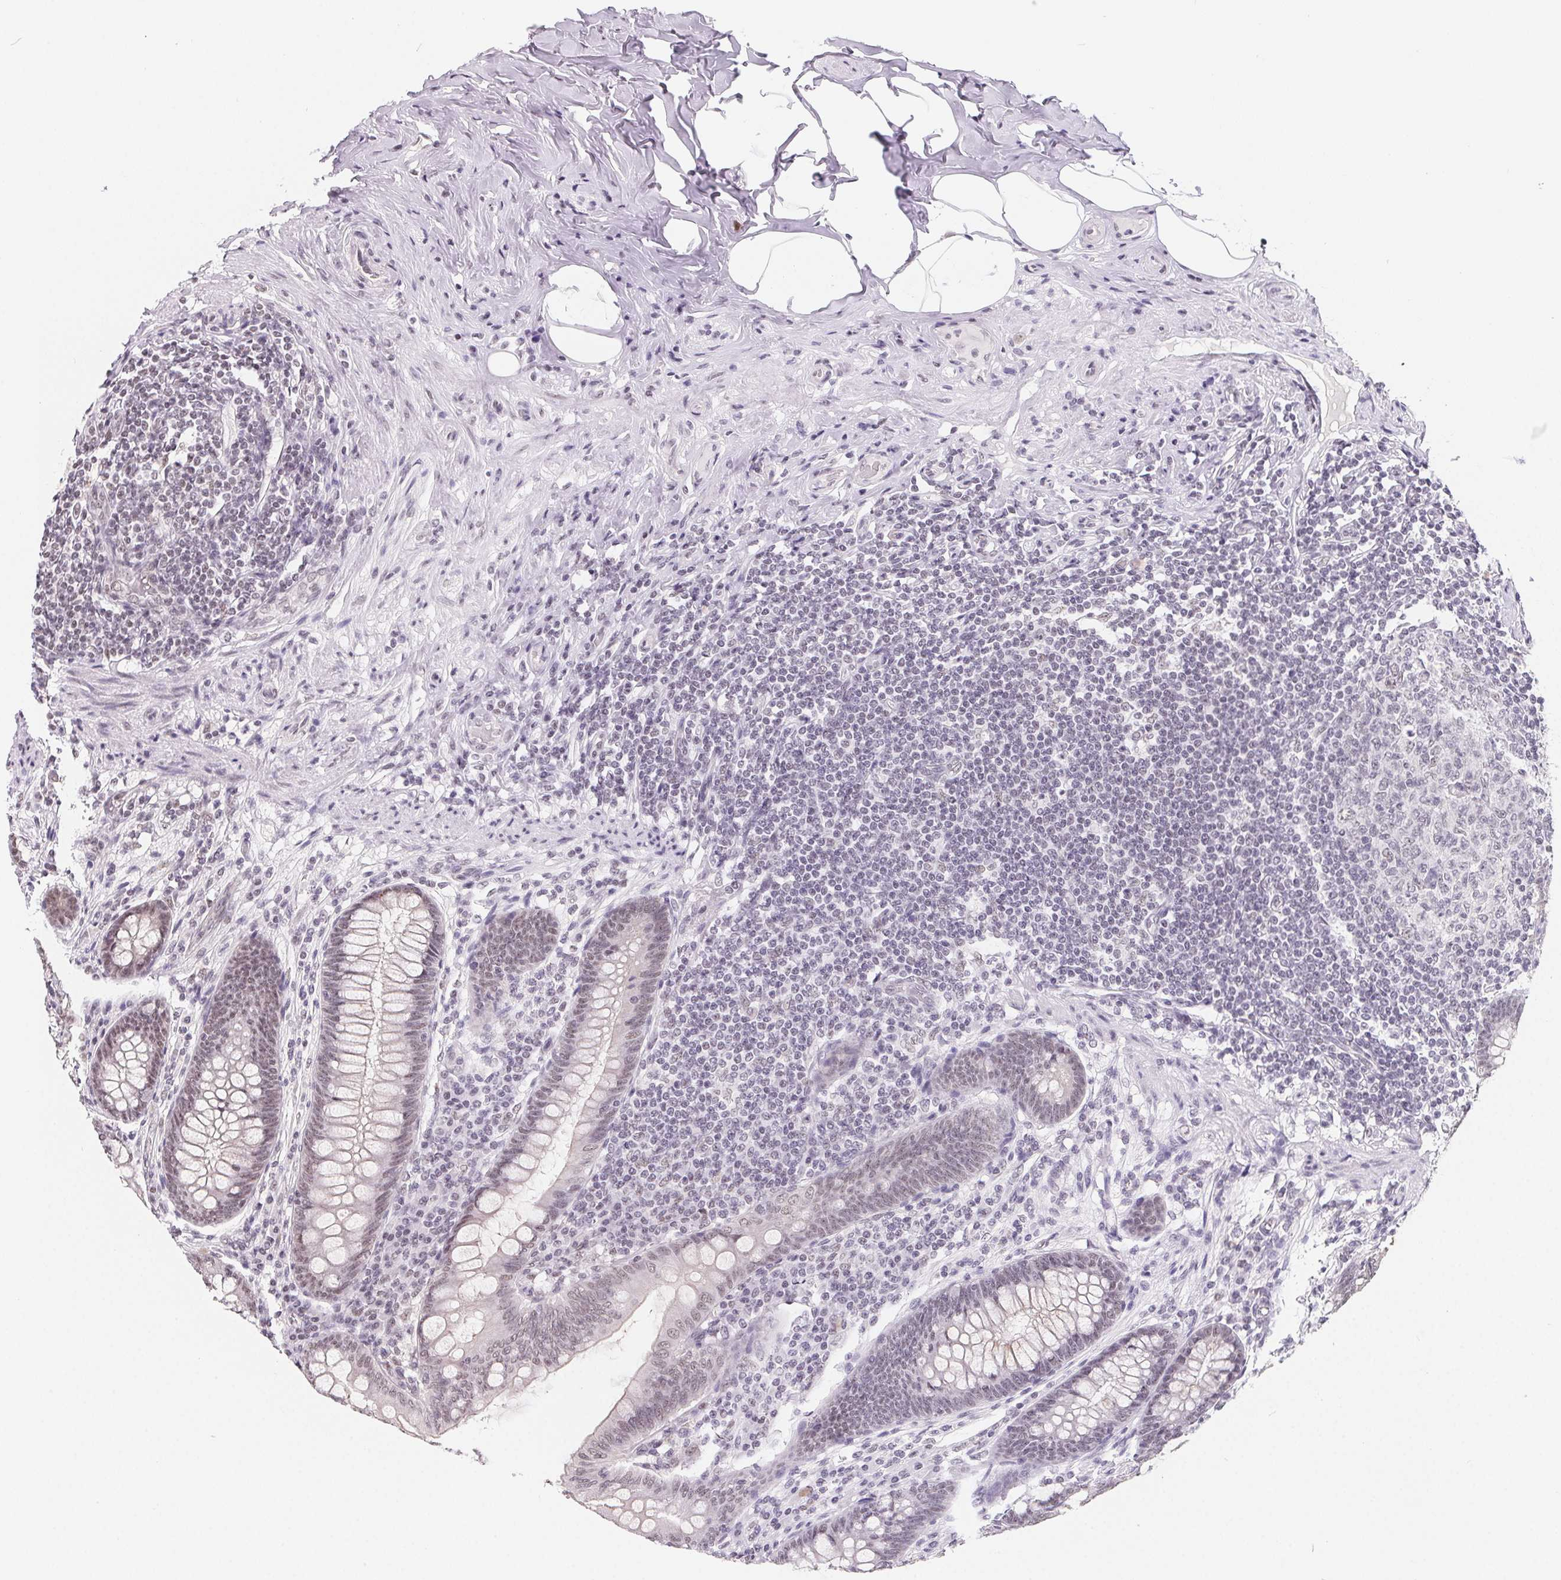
{"staining": {"intensity": "weak", "quantity": "25%-75%", "location": "nuclear"}, "tissue": "appendix", "cell_type": "Glandular cells", "image_type": "normal", "snomed": [{"axis": "morphology", "description": "Normal tissue, NOS"}, {"axis": "topography", "description": "Appendix"}], "caption": "Brown immunohistochemical staining in normal human appendix exhibits weak nuclear staining in about 25%-75% of glandular cells.", "gene": "TCERG1", "patient": {"sex": "male", "age": 71}}